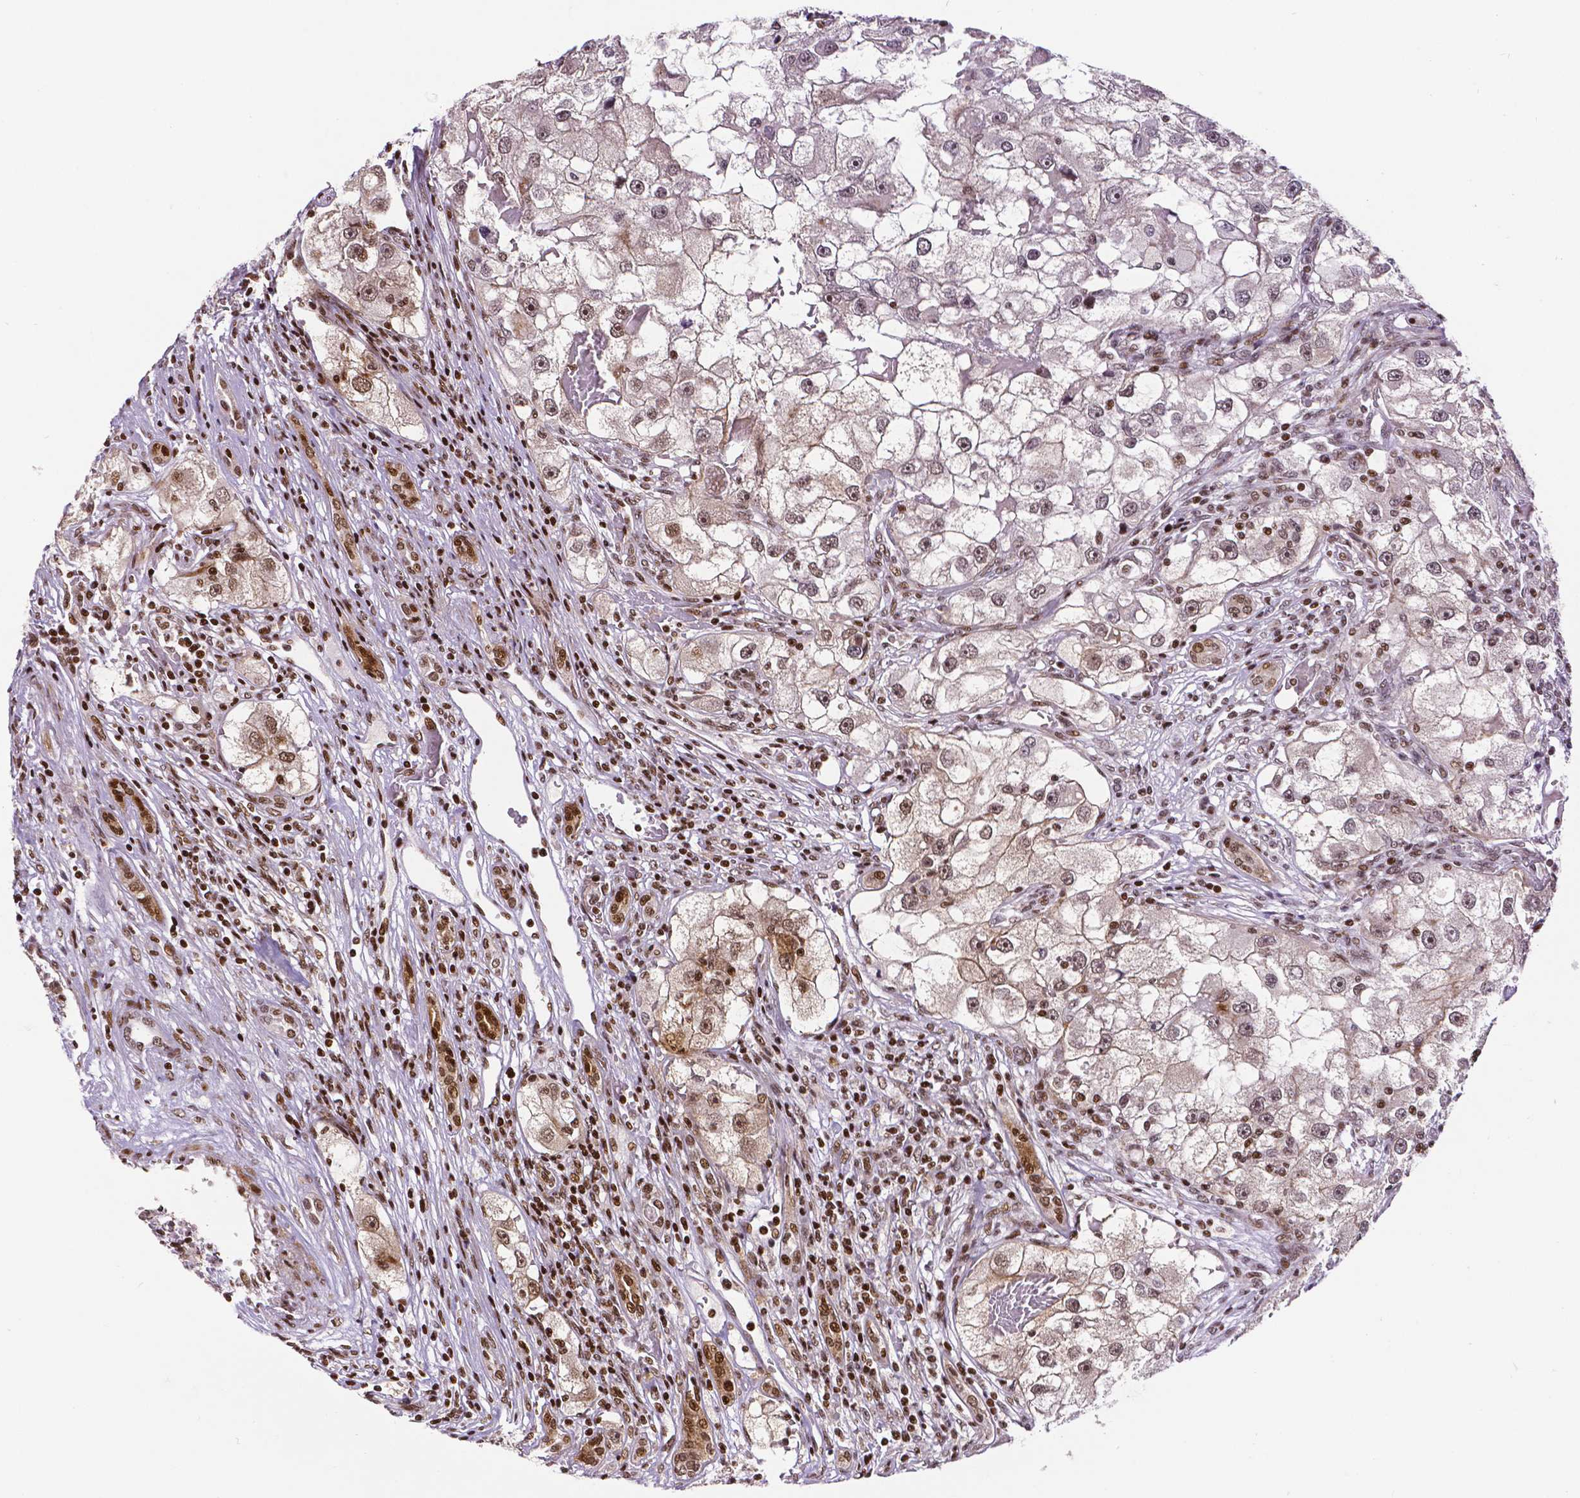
{"staining": {"intensity": "weak", "quantity": ">75%", "location": "cytoplasmic/membranous,nuclear"}, "tissue": "renal cancer", "cell_type": "Tumor cells", "image_type": "cancer", "snomed": [{"axis": "morphology", "description": "Adenocarcinoma, NOS"}, {"axis": "topography", "description": "Kidney"}], "caption": "IHC image of adenocarcinoma (renal) stained for a protein (brown), which exhibits low levels of weak cytoplasmic/membranous and nuclear expression in approximately >75% of tumor cells.", "gene": "CTCF", "patient": {"sex": "male", "age": 63}}